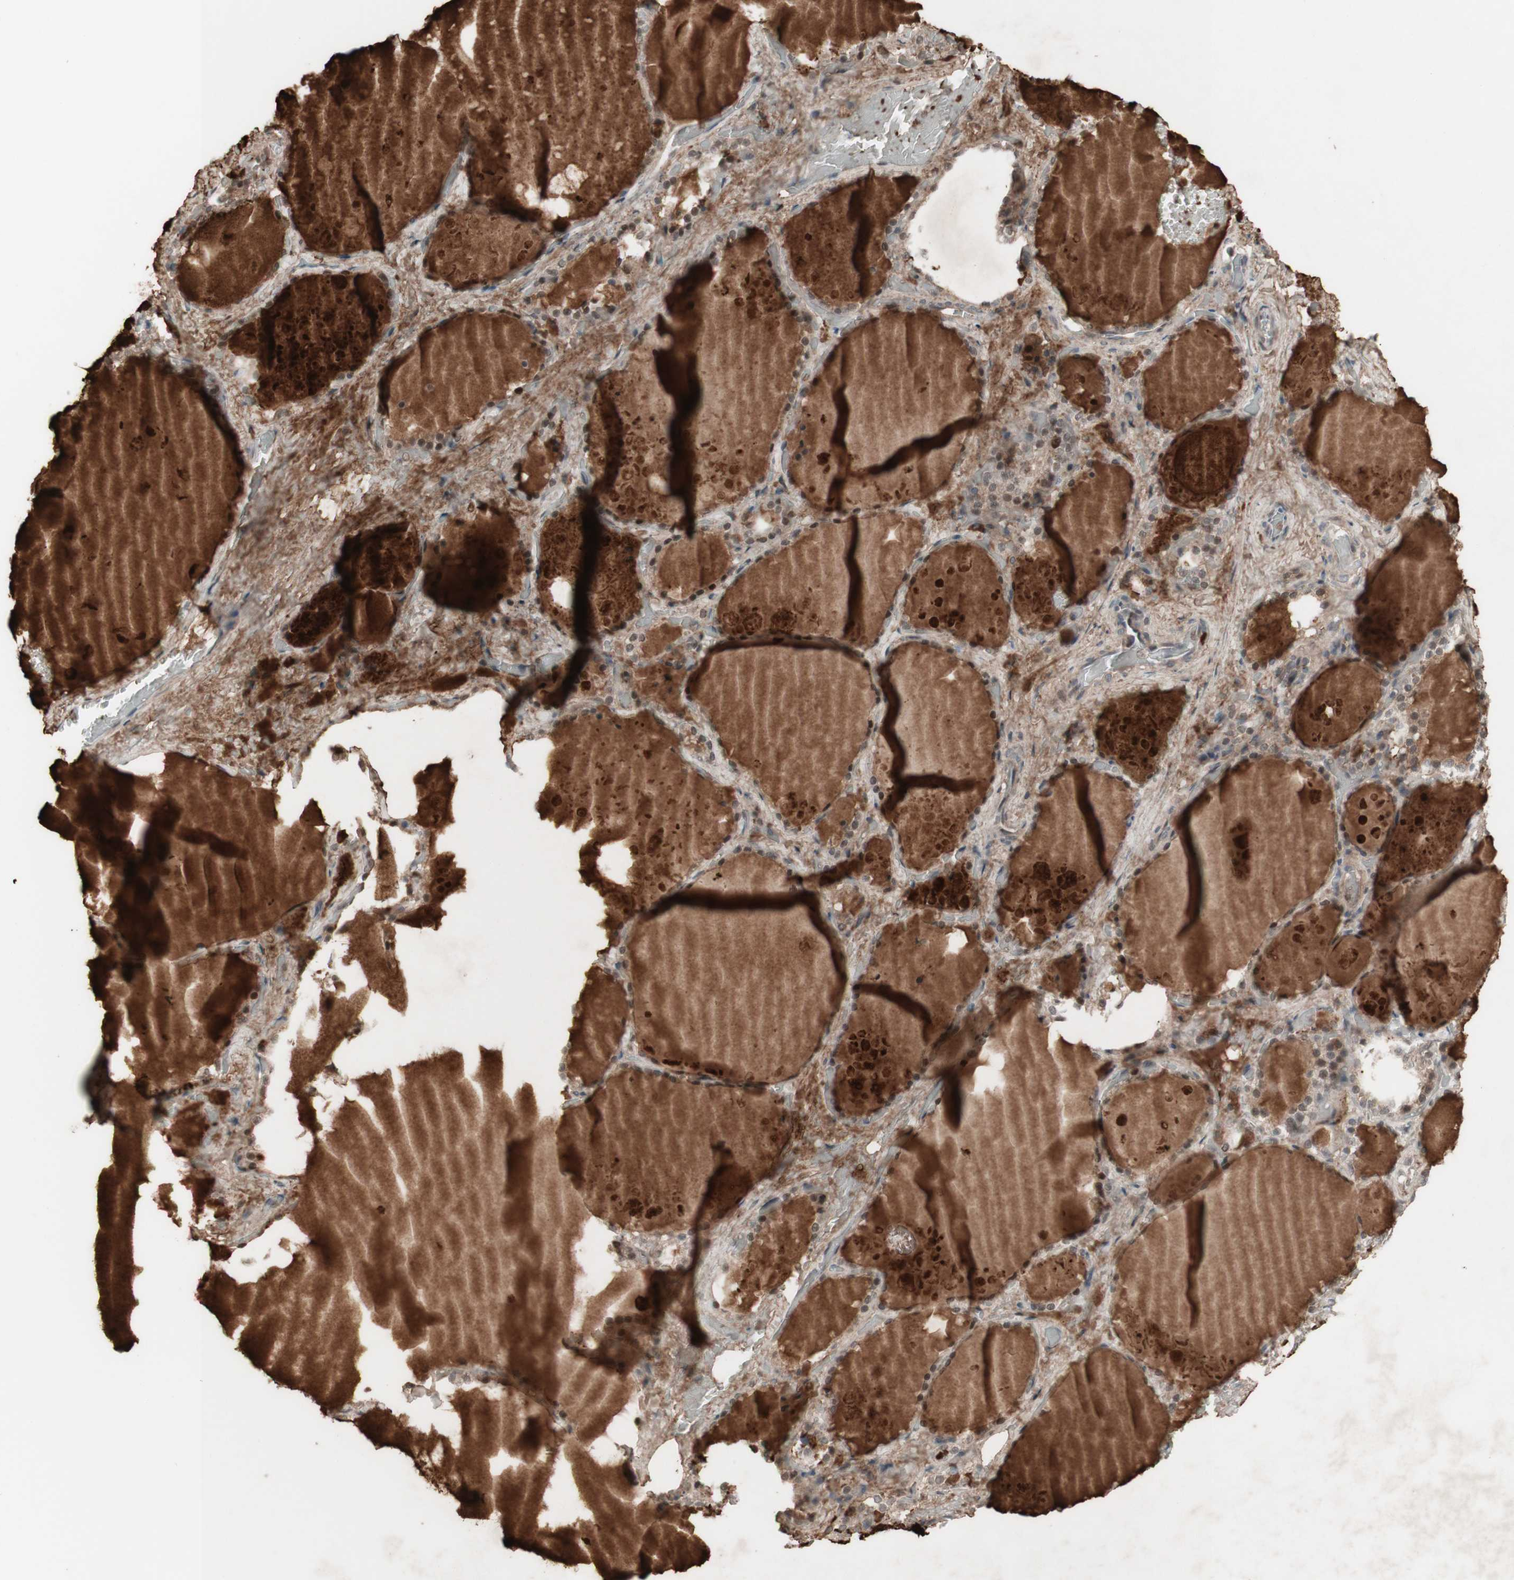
{"staining": {"intensity": "moderate", "quantity": ">75%", "location": "cytoplasmic/membranous,nuclear"}, "tissue": "thyroid gland", "cell_type": "Glandular cells", "image_type": "normal", "snomed": [{"axis": "morphology", "description": "Normal tissue, NOS"}, {"axis": "topography", "description": "Thyroid gland"}], "caption": "Immunohistochemistry (IHC) micrograph of unremarkable thyroid gland stained for a protein (brown), which demonstrates medium levels of moderate cytoplasmic/membranous,nuclear expression in approximately >75% of glandular cells.", "gene": "MSH6", "patient": {"sex": "male", "age": 61}}